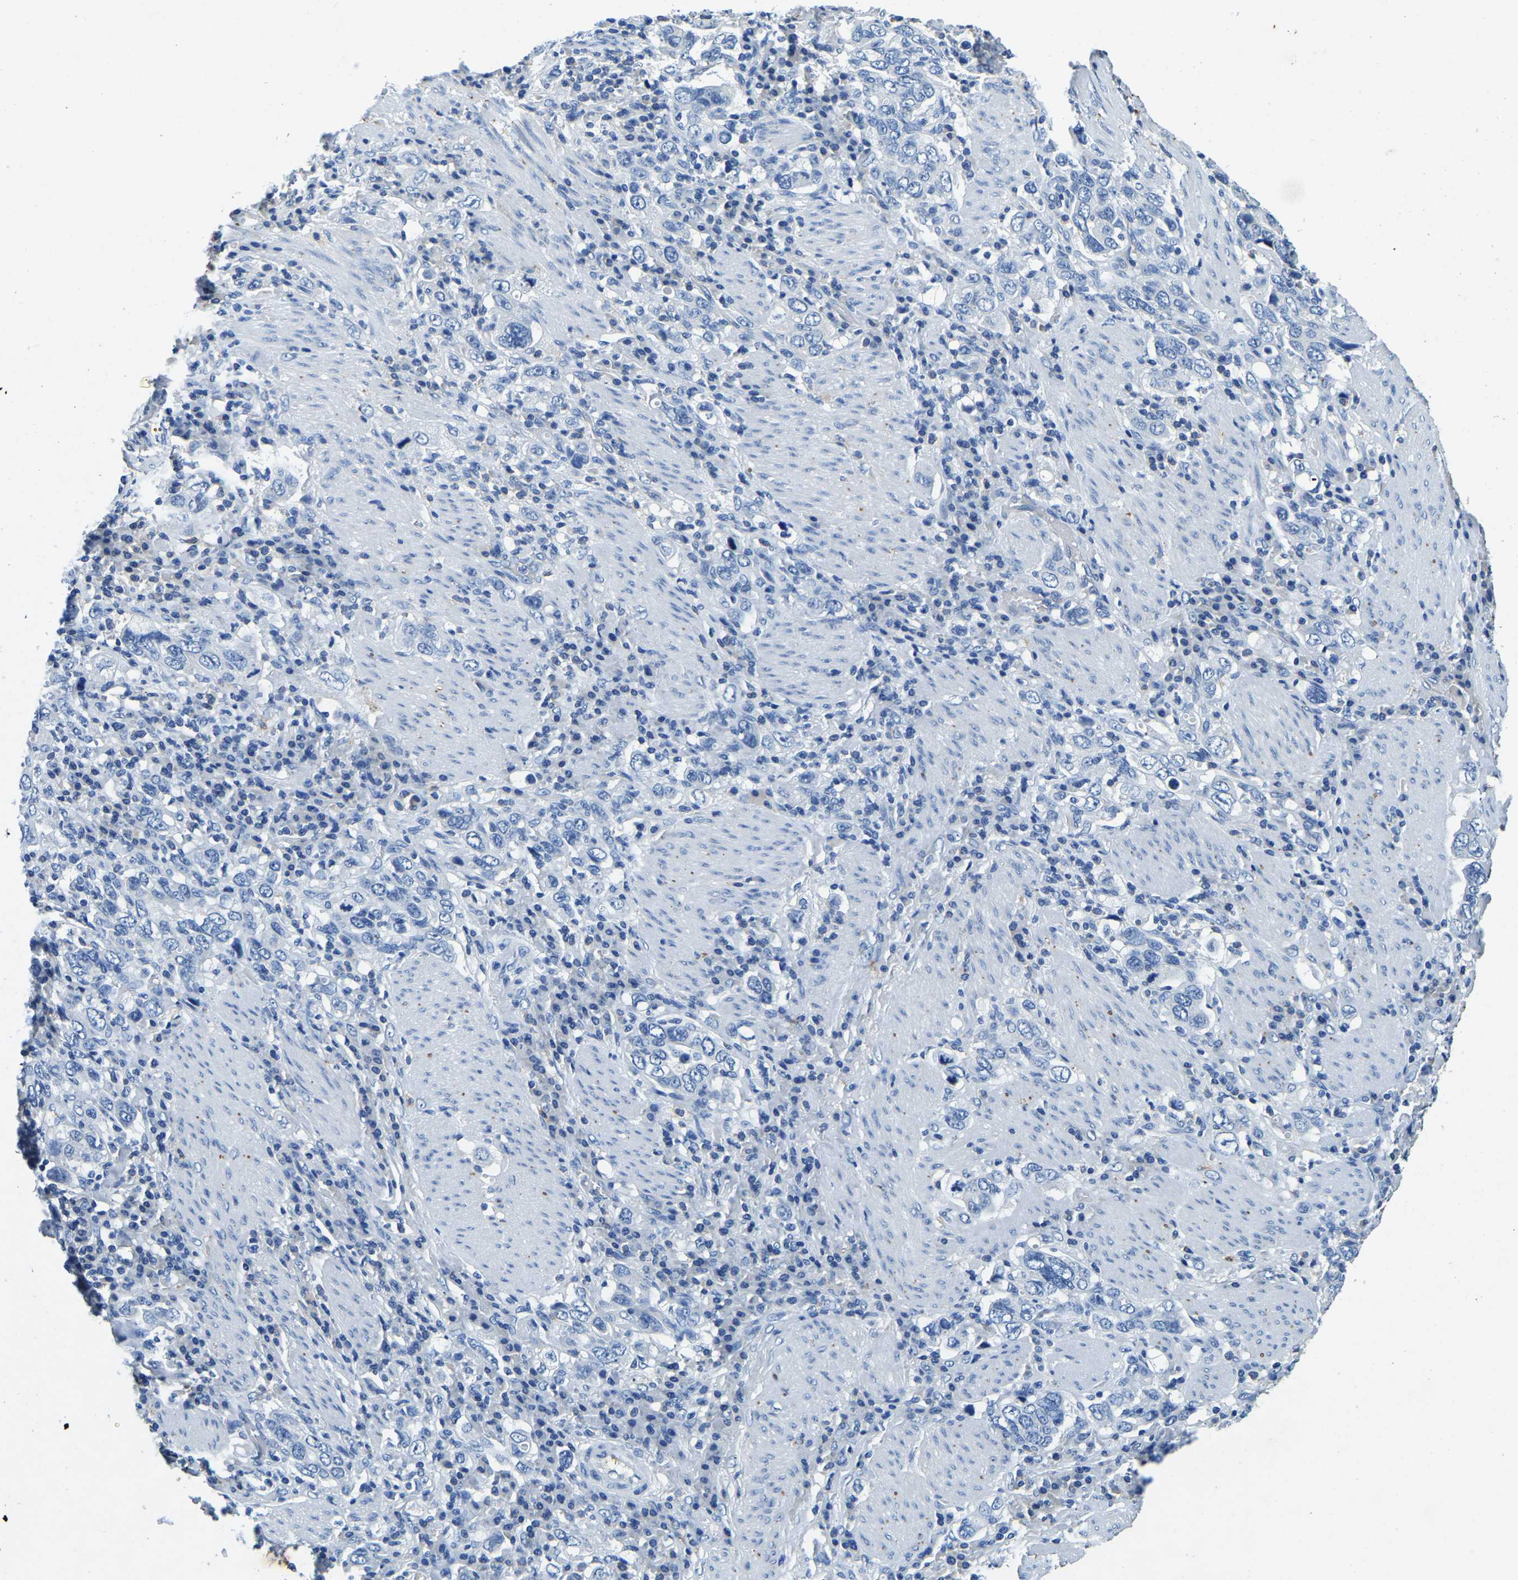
{"staining": {"intensity": "negative", "quantity": "none", "location": "none"}, "tissue": "stomach cancer", "cell_type": "Tumor cells", "image_type": "cancer", "snomed": [{"axis": "morphology", "description": "Adenocarcinoma, NOS"}, {"axis": "topography", "description": "Stomach, upper"}], "caption": "High magnification brightfield microscopy of stomach cancer (adenocarcinoma) stained with DAB (3,3'-diaminobenzidine) (brown) and counterstained with hematoxylin (blue): tumor cells show no significant staining.", "gene": "UBN2", "patient": {"sex": "male", "age": 62}}